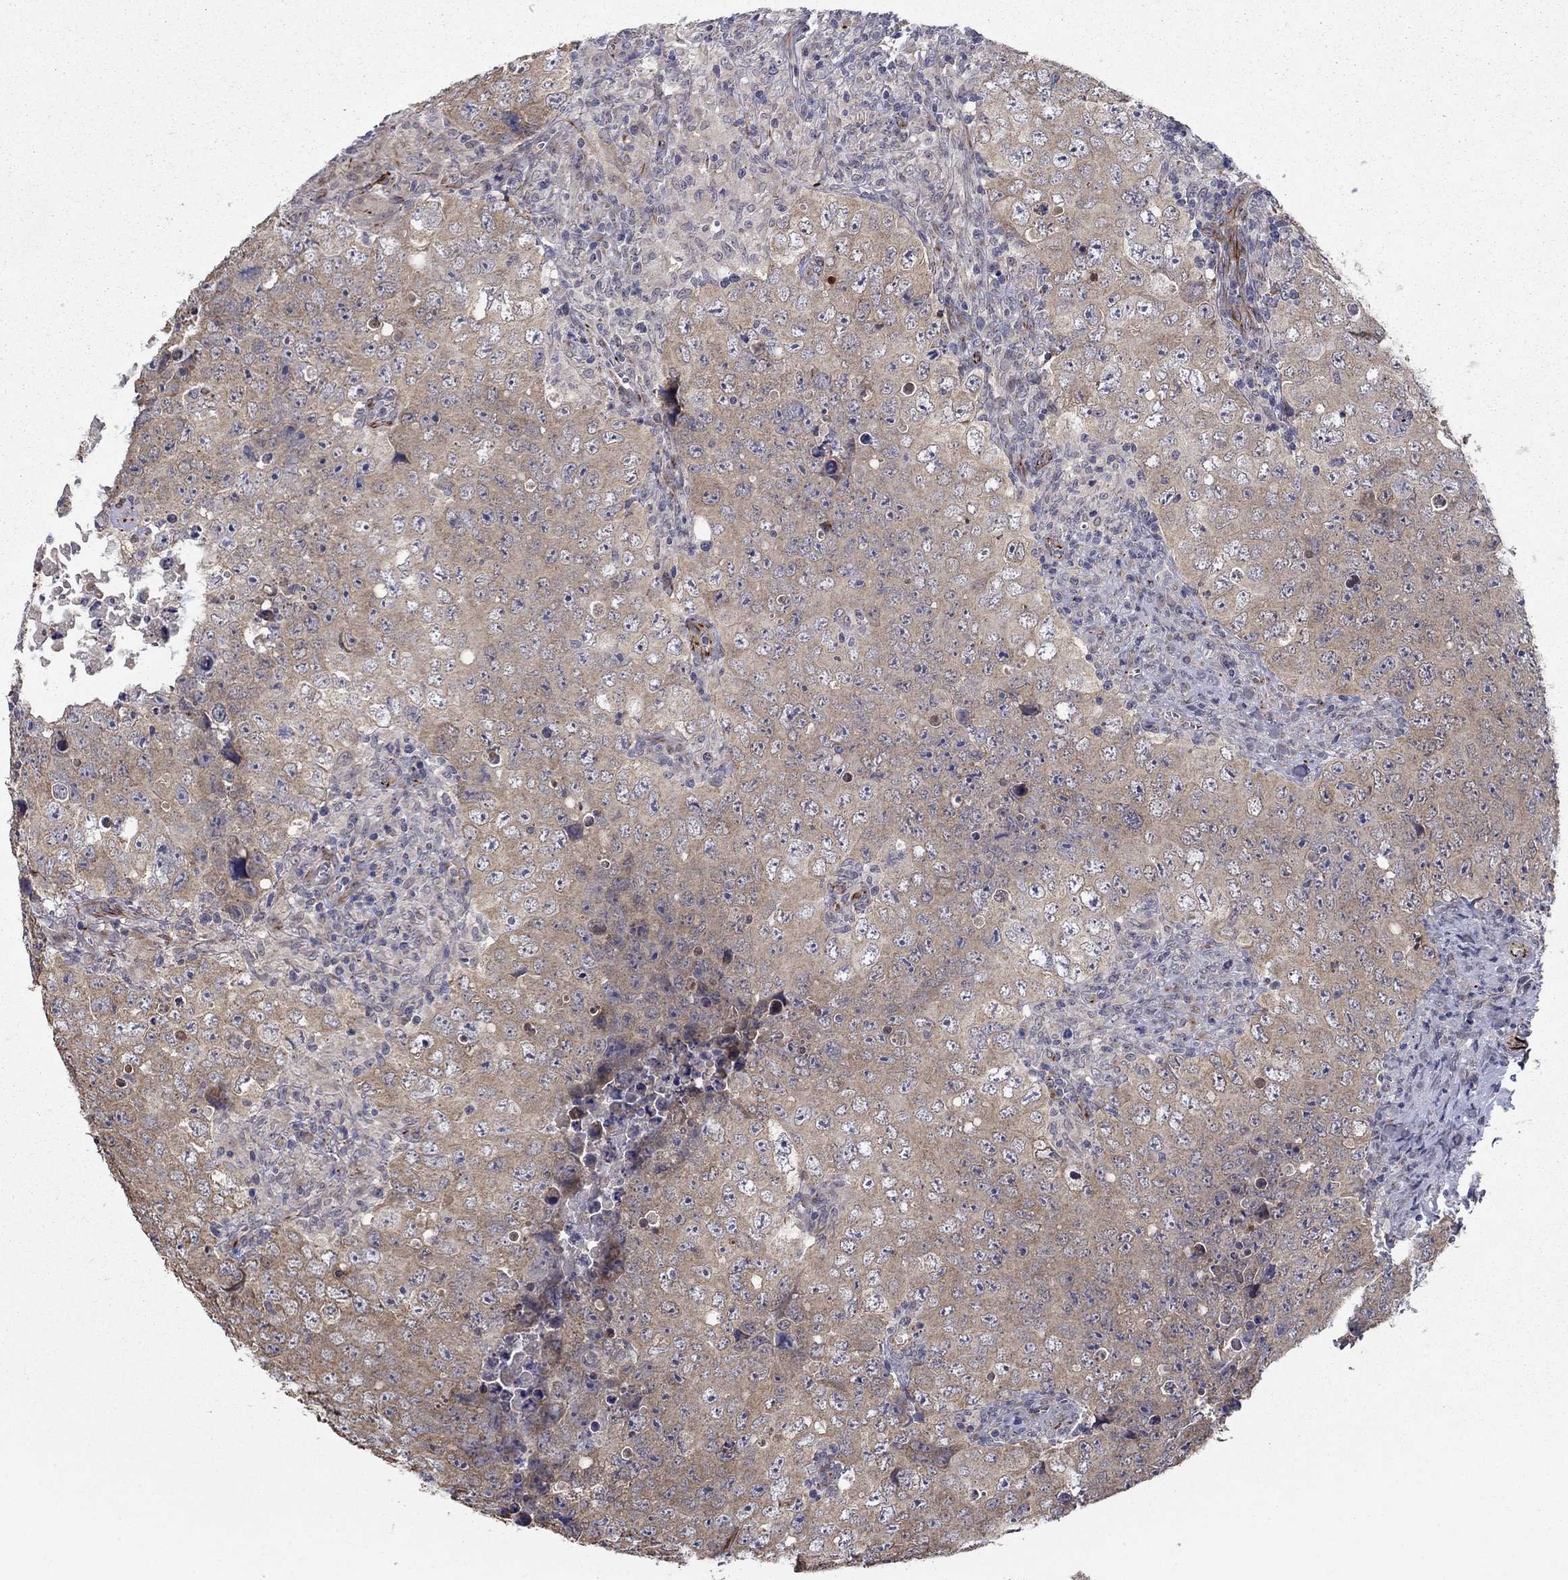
{"staining": {"intensity": "weak", "quantity": ">75%", "location": "cytoplasmic/membranous"}, "tissue": "testis cancer", "cell_type": "Tumor cells", "image_type": "cancer", "snomed": [{"axis": "morphology", "description": "Seminoma, NOS"}, {"axis": "topography", "description": "Testis"}], "caption": "Testis seminoma stained for a protein (brown) displays weak cytoplasmic/membranous positive positivity in about >75% of tumor cells.", "gene": "LACTB2", "patient": {"sex": "male", "age": 34}}